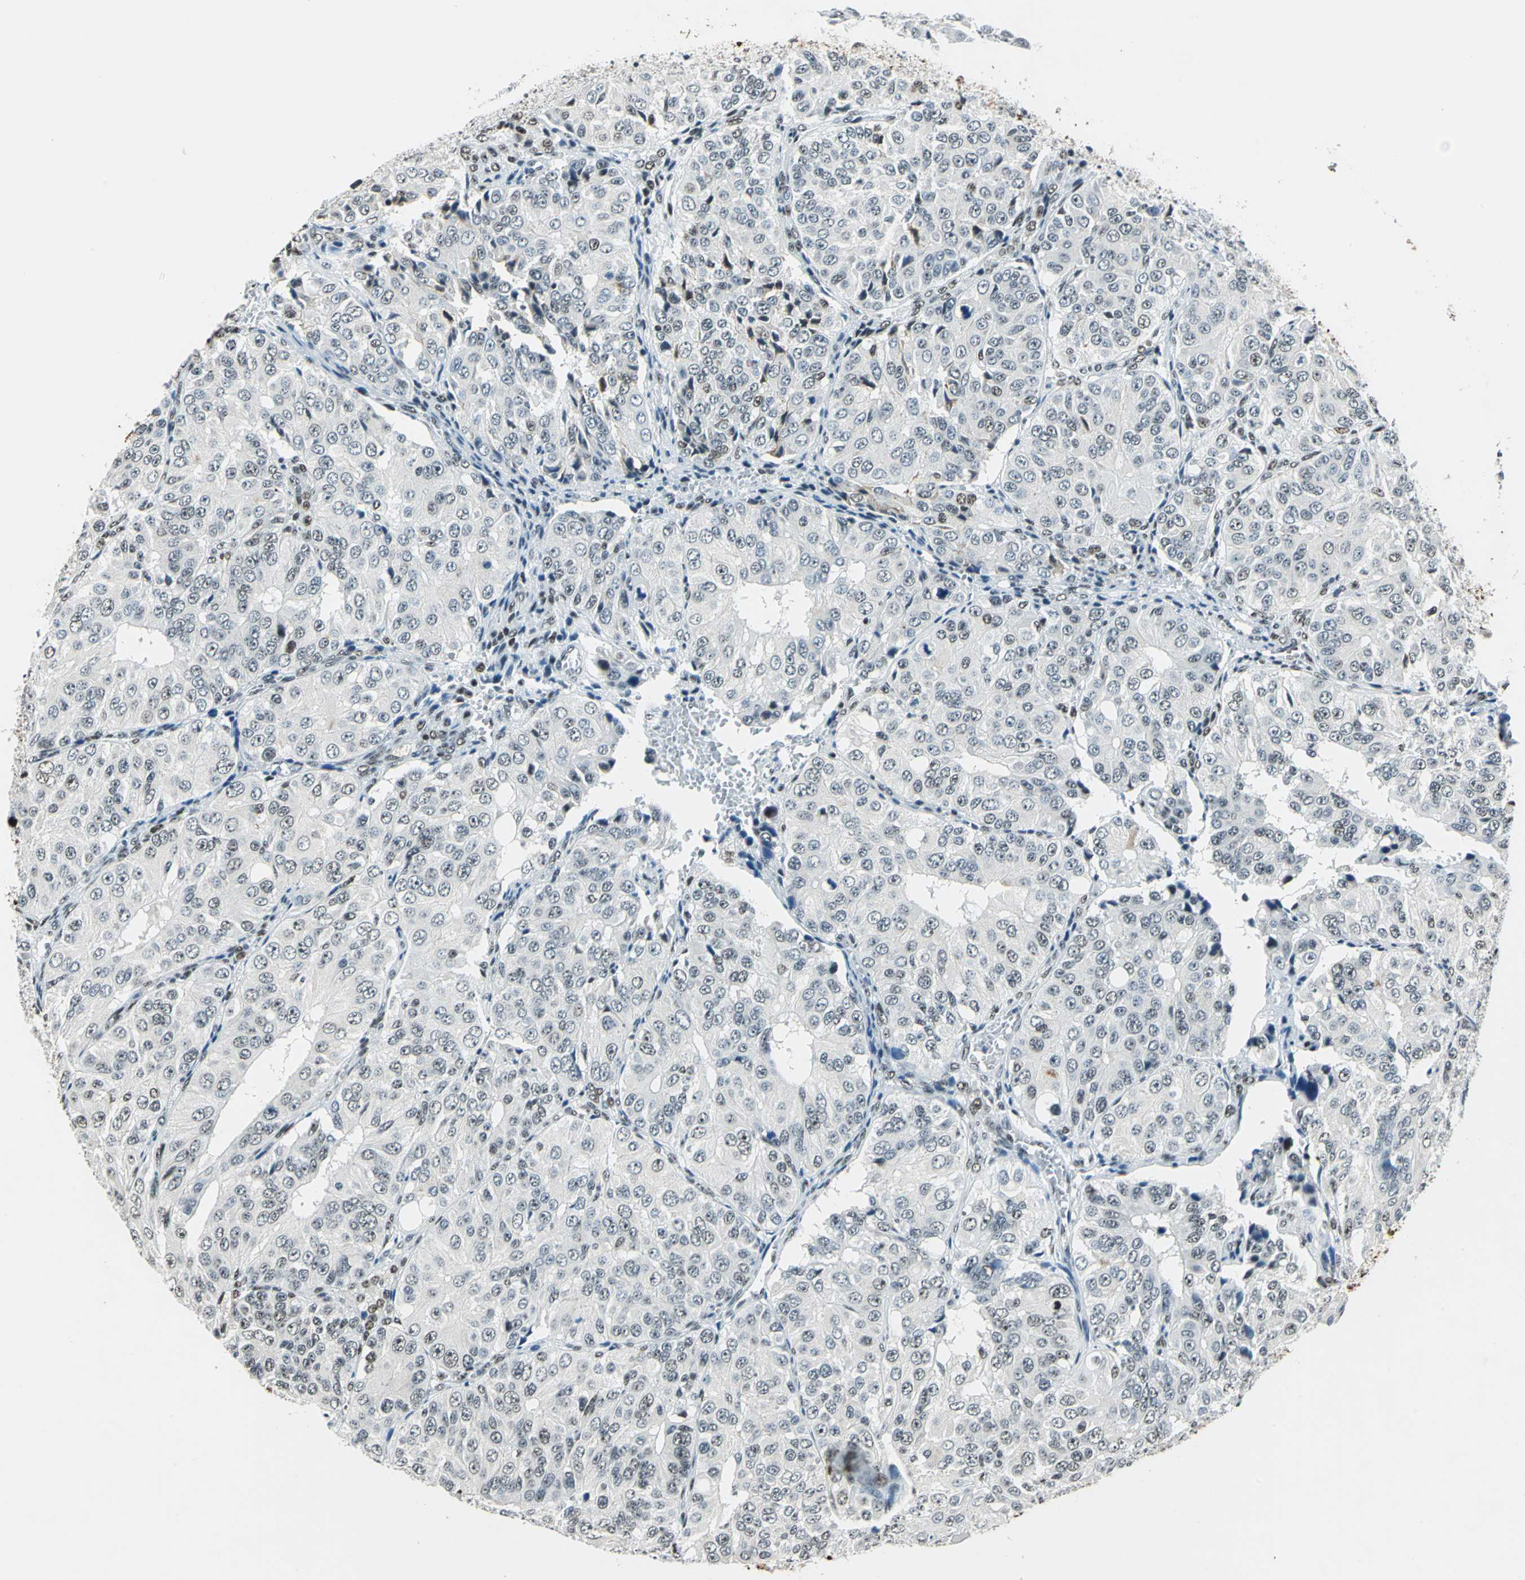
{"staining": {"intensity": "weak", "quantity": "<25%", "location": "nuclear"}, "tissue": "ovarian cancer", "cell_type": "Tumor cells", "image_type": "cancer", "snomed": [{"axis": "morphology", "description": "Carcinoma, endometroid"}, {"axis": "topography", "description": "Ovary"}], "caption": "Photomicrograph shows no significant protein positivity in tumor cells of ovarian cancer (endometroid carcinoma). (DAB IHC, high magnification).", "gene": "KAT6B", "patient": {"sex": "female", "age": 51}}